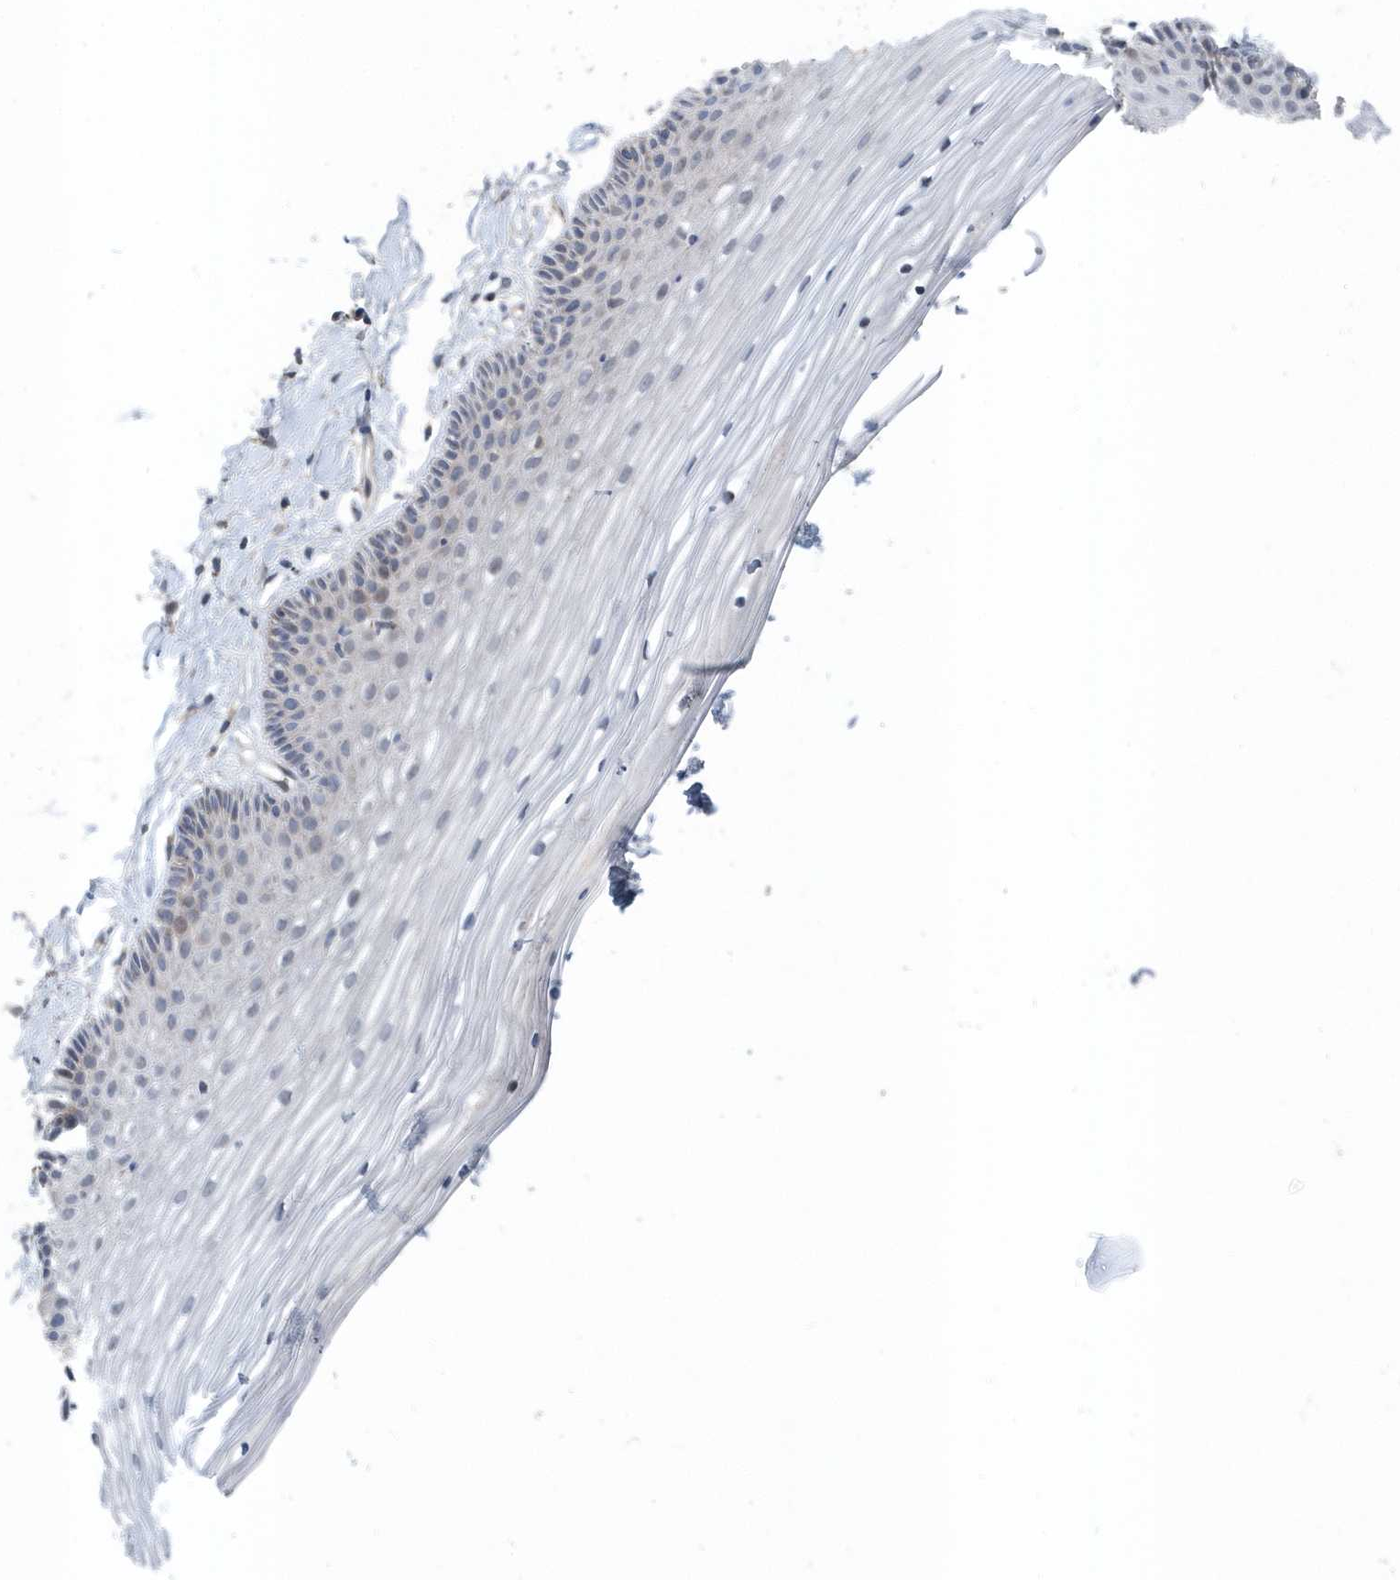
{"staining": {"intensity": "weak", "quantity": "<25%", "location": "cytoplasmic/membranous"}, "tissue": "vagina", "cell_type": "Squamous epithelial cells", "image_type": "normal", "snomed": [{"axis": "morphology", "description": "Normal tissue, NOS"}, {"axis": "topography", "description": "Vagina"}, {"axis": "topography", "description": "Cervix"}], "caption": "Immunohistochemical staining of unremarkable human vagina shows no significant expression in squamous epithelial cells.", "gene": "MCC", "patient": {"sex": "female", "age": 40}}